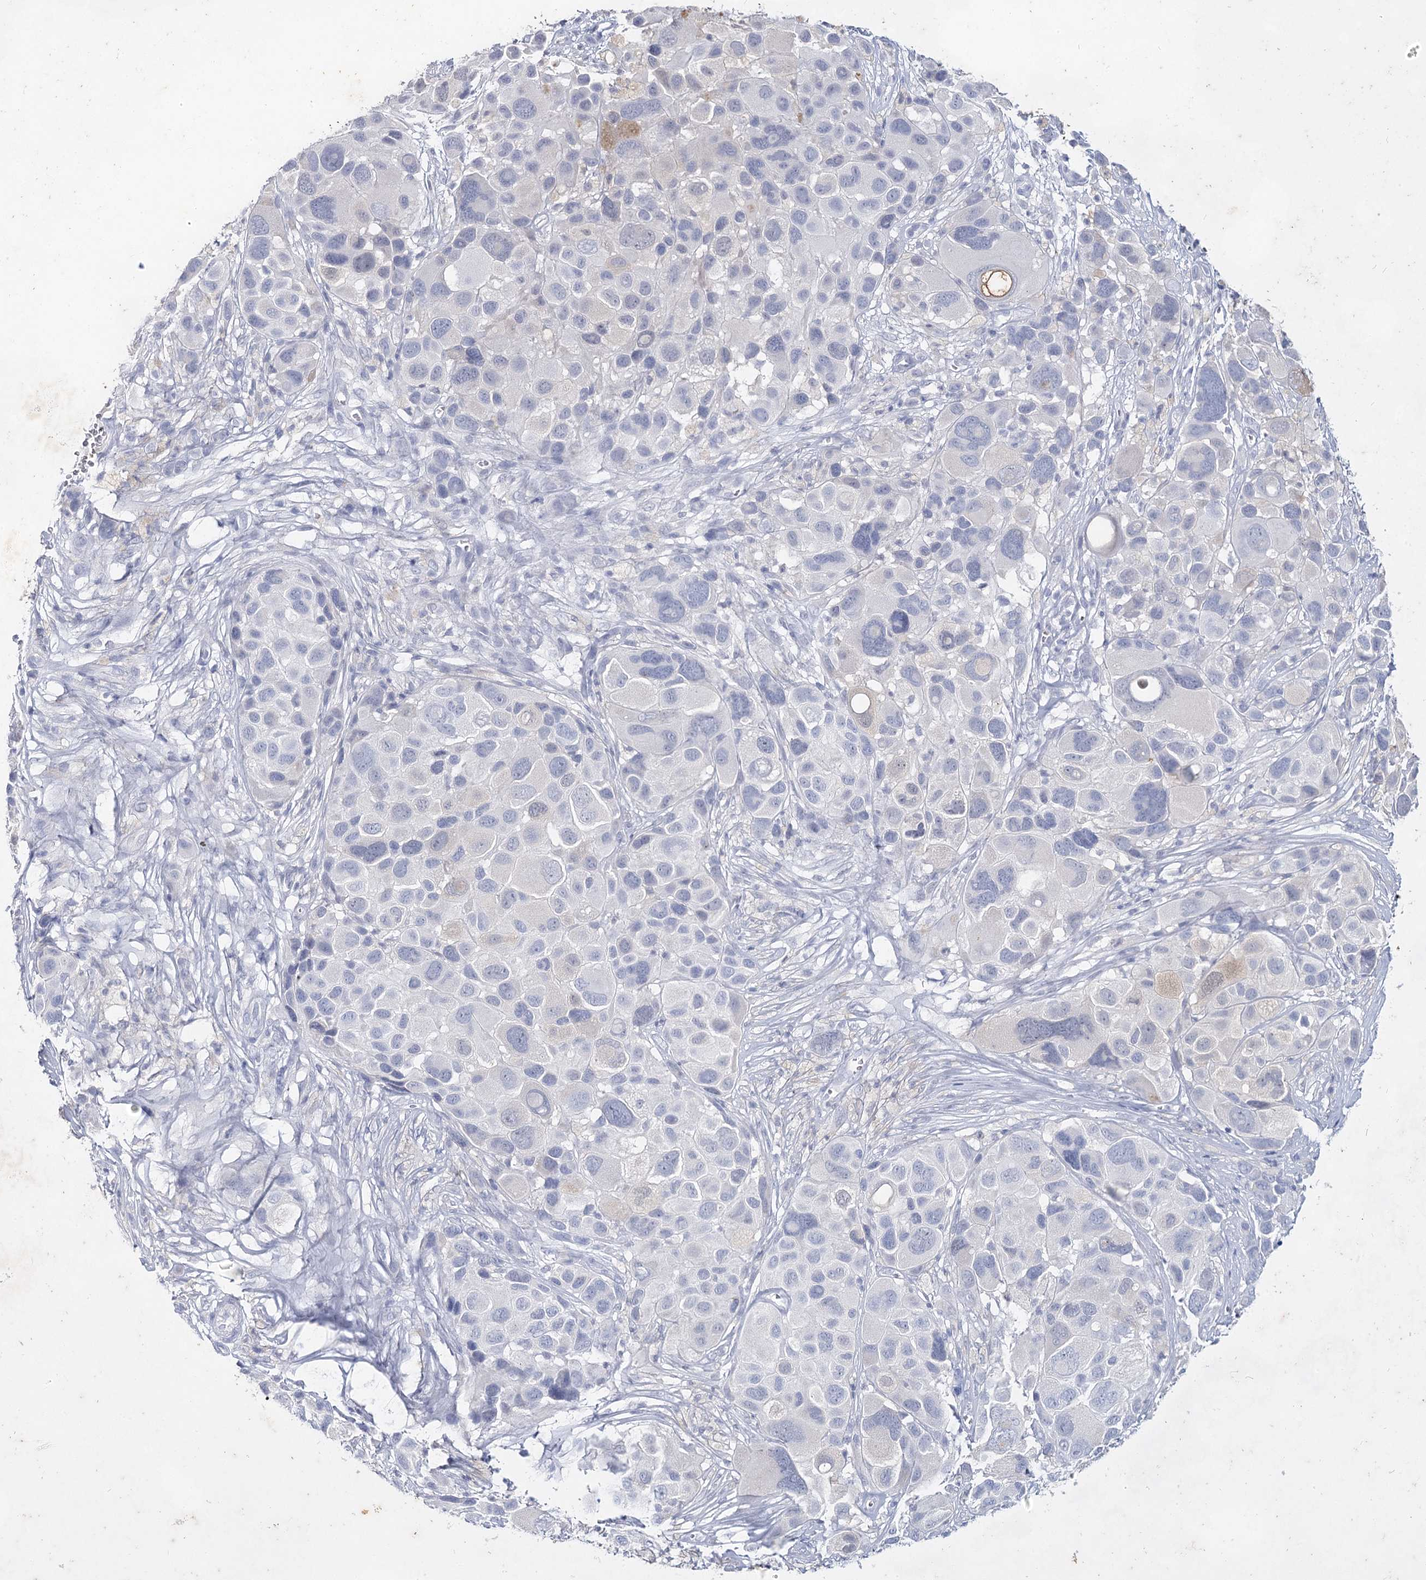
{"staining": {"intensity": "negative", "quantity": "none", "location": "none"}, "tissue": "melanoma", "cell_type": "Tumor cells", "image_type": "cancer", "snomed": [{"axis": "morphology", "description": "Malignant melanoma, NOS"}, {"axis": "topography", "description": "Skin of trunk"}], "caption": "IHC micrograph of malignant melanoma stained for a protein (brown), which demonstrates no expression in tumor cells.", "gene": "CCDC73", "patient": {"sex": "male", "age": 71}}